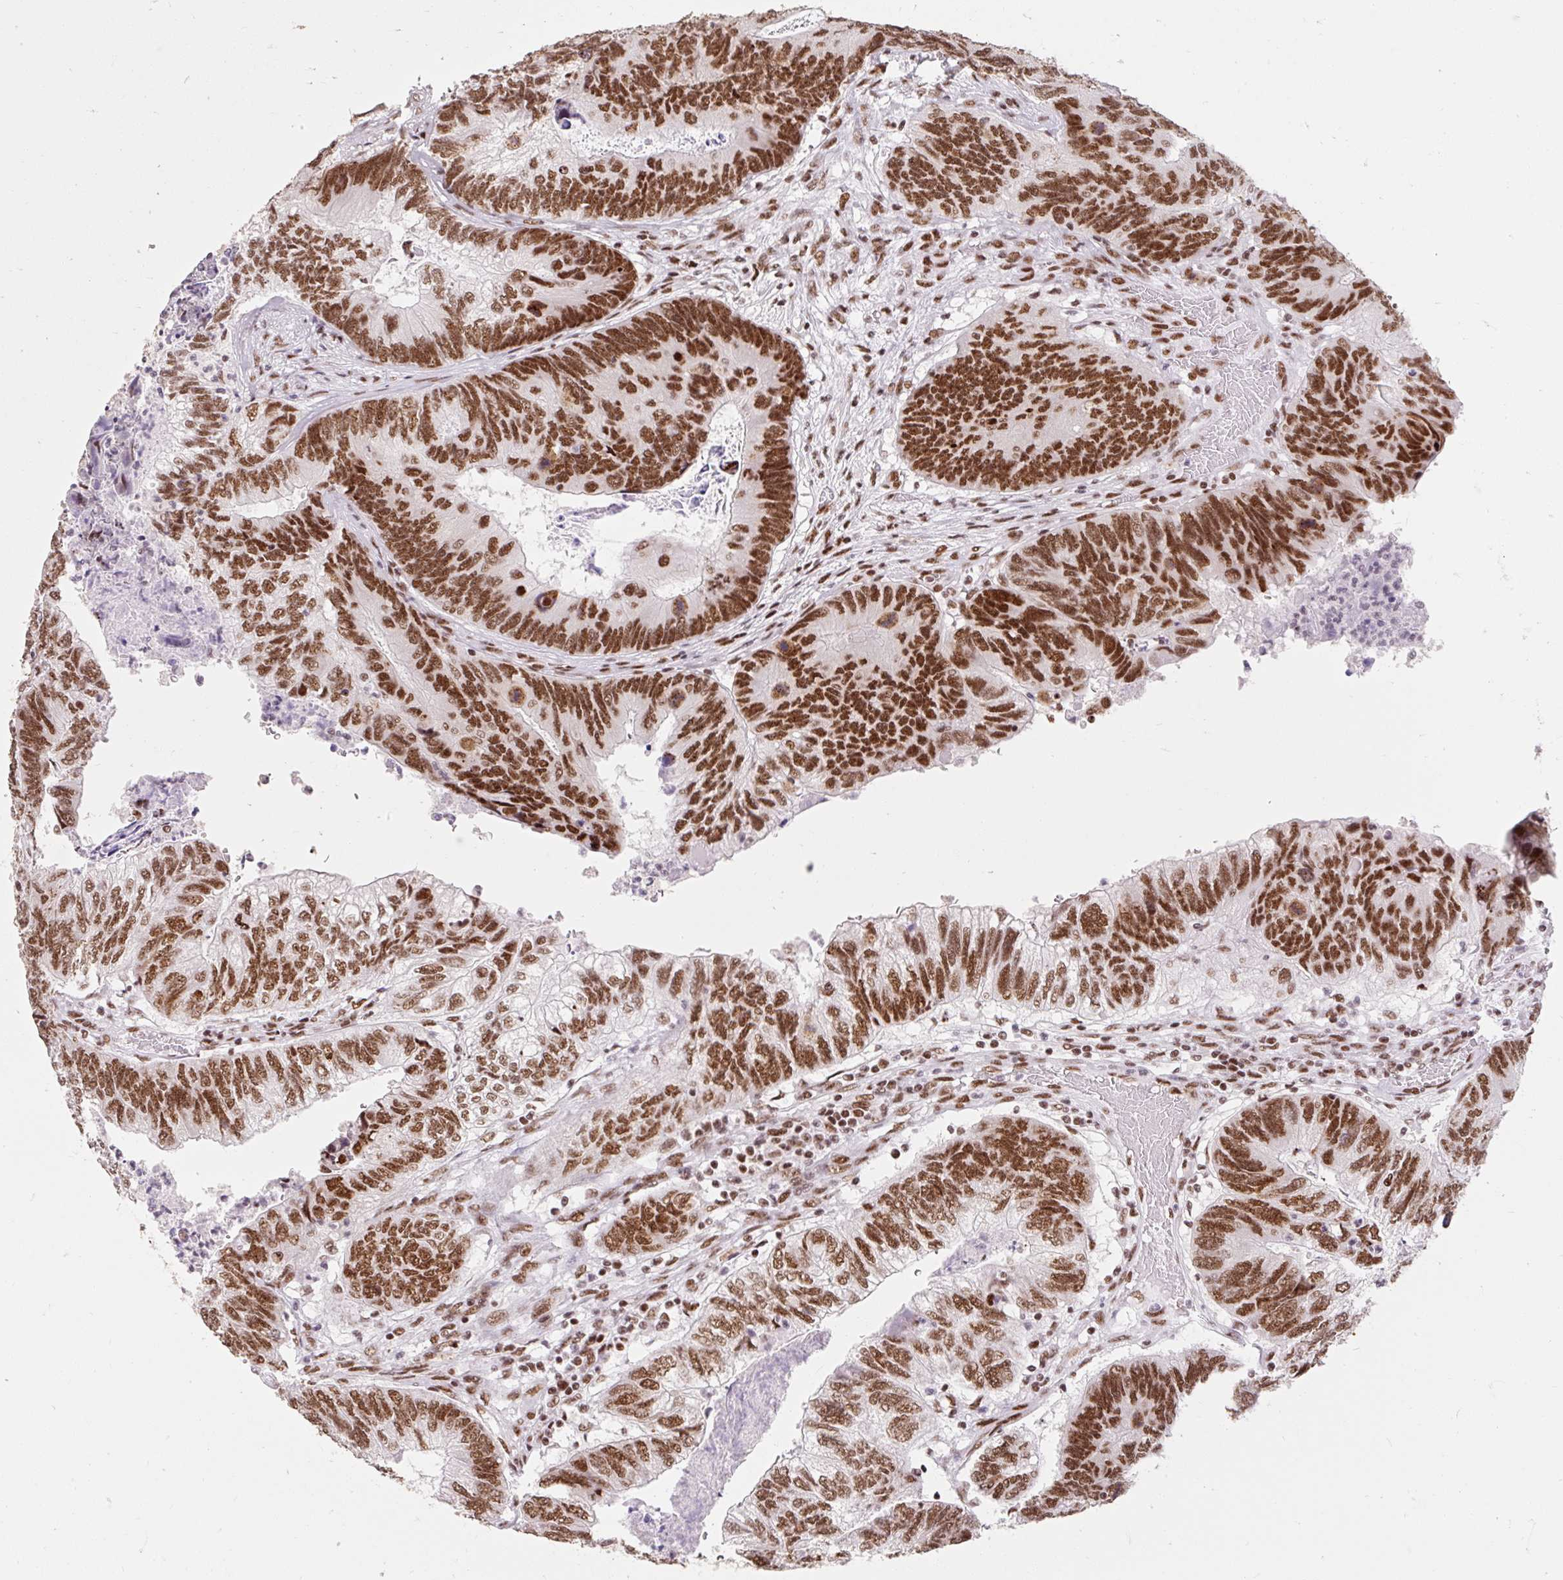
{"staining": {"intensity": "strong", "quantity": ">75%", "location": "nuclear"}, "tissue": "colorectal cancer", "cell_type": "Tumor cells", "image_type": "cancer", "snomed": [{"axis": "morphology", "description": "Adenocarcinoma, NOS"}, {"axis": "topography", "description": "Colon"}], "caption": "Immunohistochemistry (IHC) of human adenocarcinoma (colorectal) shows high levels of strong nuclear staining in about >75% of tumor cells.", "gene": "SRSF10", "patient": {"sex": "female", "age": 67}}